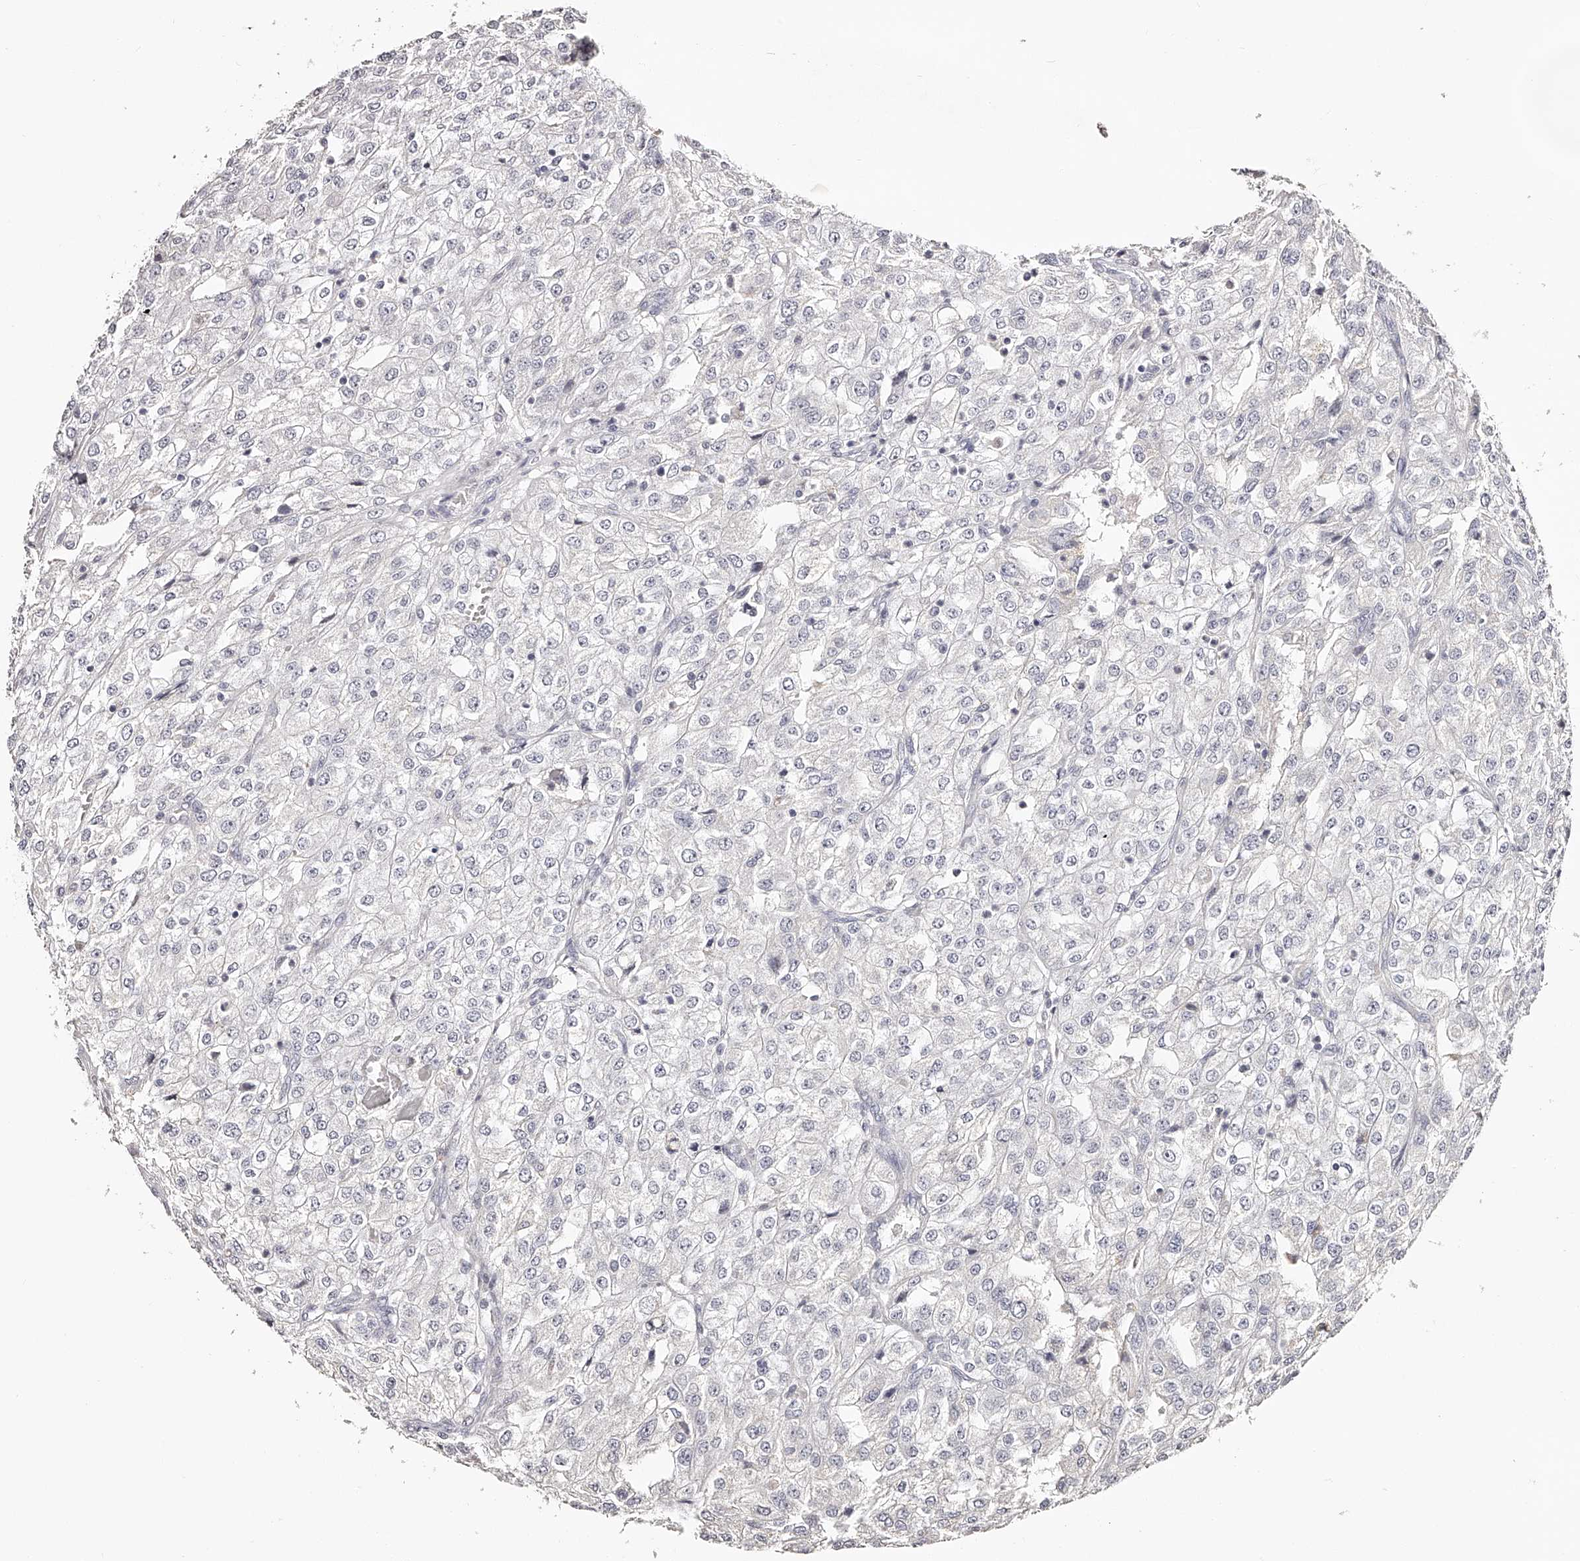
{"staining": {"intensity": "negative", "quantity": "none", "location": "none"}, "tissue": "renal cancer", "cell_type": "Tumor cells", "image_type": "cancer", "snomed": [{"axis": "morphology", "description": "Adenocarcinoma, NOS"}, {"axis": "topography", "description": "Kidney"}], "caption": "DAB immunohistochemical staining of human renal cancer (adenocarcinoma) displays no significant expression in tumor cells. Brightfield microscopy of immunohistochemistry stained with DAB (brown) and hematoxylin (blue), captured at high magnification.", "gene": "SLC35D3", "patient": {"sex": "female", "age": 54}}